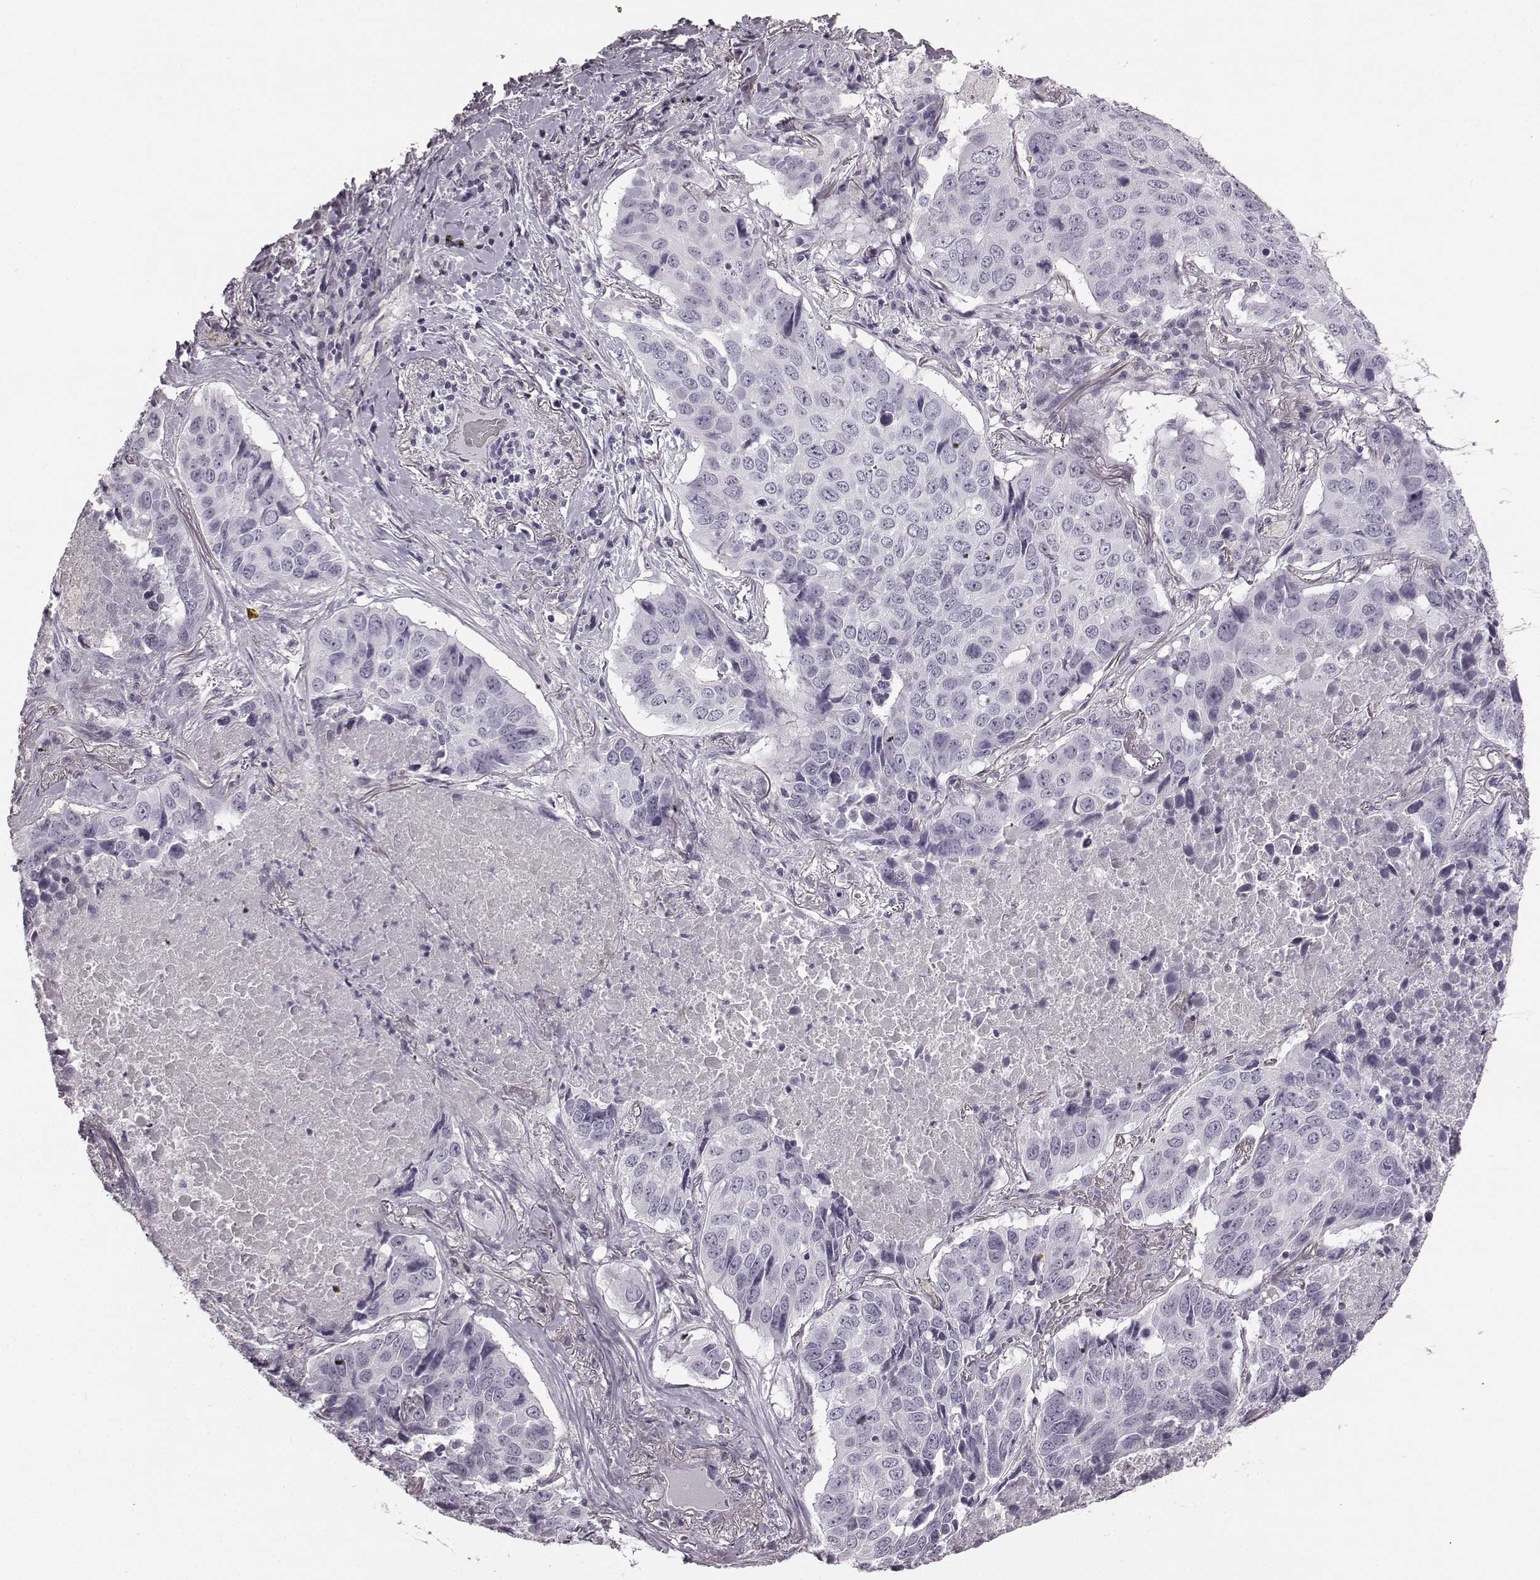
{"staining": {"intensity": "negative", "quantity": "none", "location": "none"}, "tissue": "lung cancer", "cell_type": "Tumor cells", "image_type": "cancer", "snomed": [{"axis": "morphology", "description": "Normal tissue, NOS"}, {"axis": "morphology", "description": "Squamous cell carcinoma, NOS"}, {"axis": "topography", "description": "Bronchus"}, {"axis": "topography", "description": "Lung"}], "caption": "IHC image of human lung cancer (squamous cell carcinoma) stained for a protein (brown), which reveals no positivity in tumor cells.", "gene": "TMPRSS15", "patient": {"sex": "male", "age": 64}}